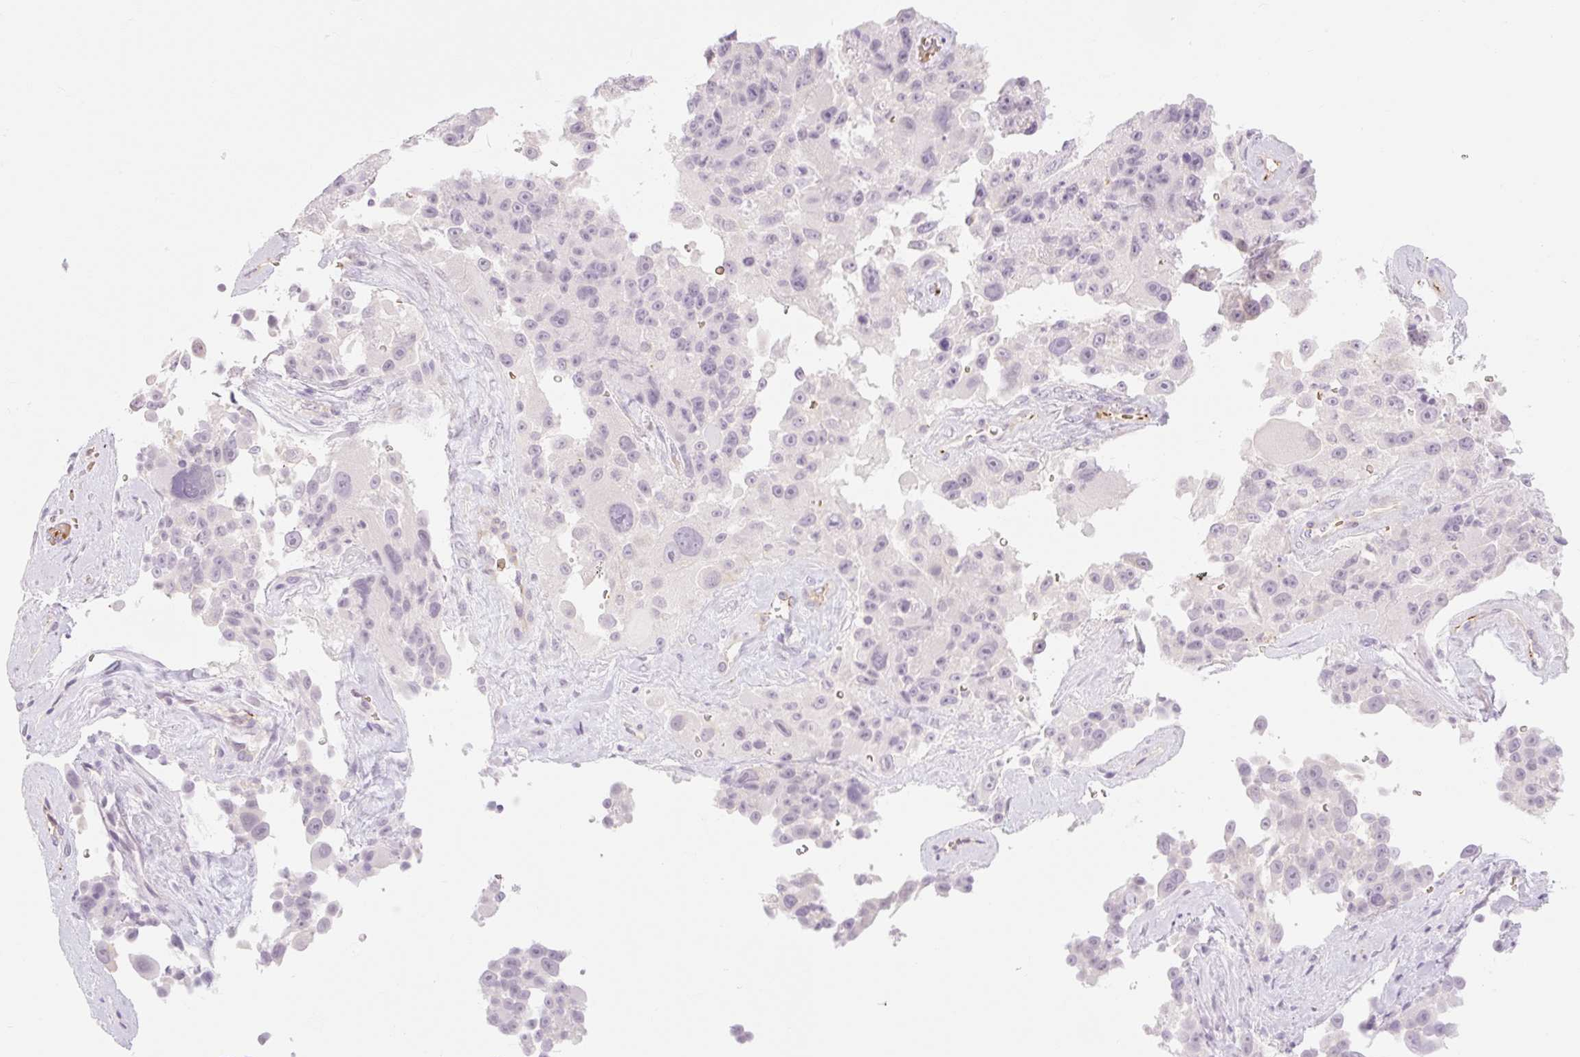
{"staining": {"intensity": "negative", "quantity": "none", "location": "none"}, "tissue": "melanoma", "cell_type": "Tumor cells", "image_type": "cancer", "snomed": [{"axis": "morphology", "description": "Malignant melanoma, Metastatic site"}, {"axis": "topography", "description": "Lymph node"}], "caption": "Immunohistochemistry histopathology image of malignant melanoma (metastatic site) stained for a protein (brown), which demonstrates no staining in tumor cells.", "gene": "TAF1L", "patient": {"sex": "male", "age": 62}}